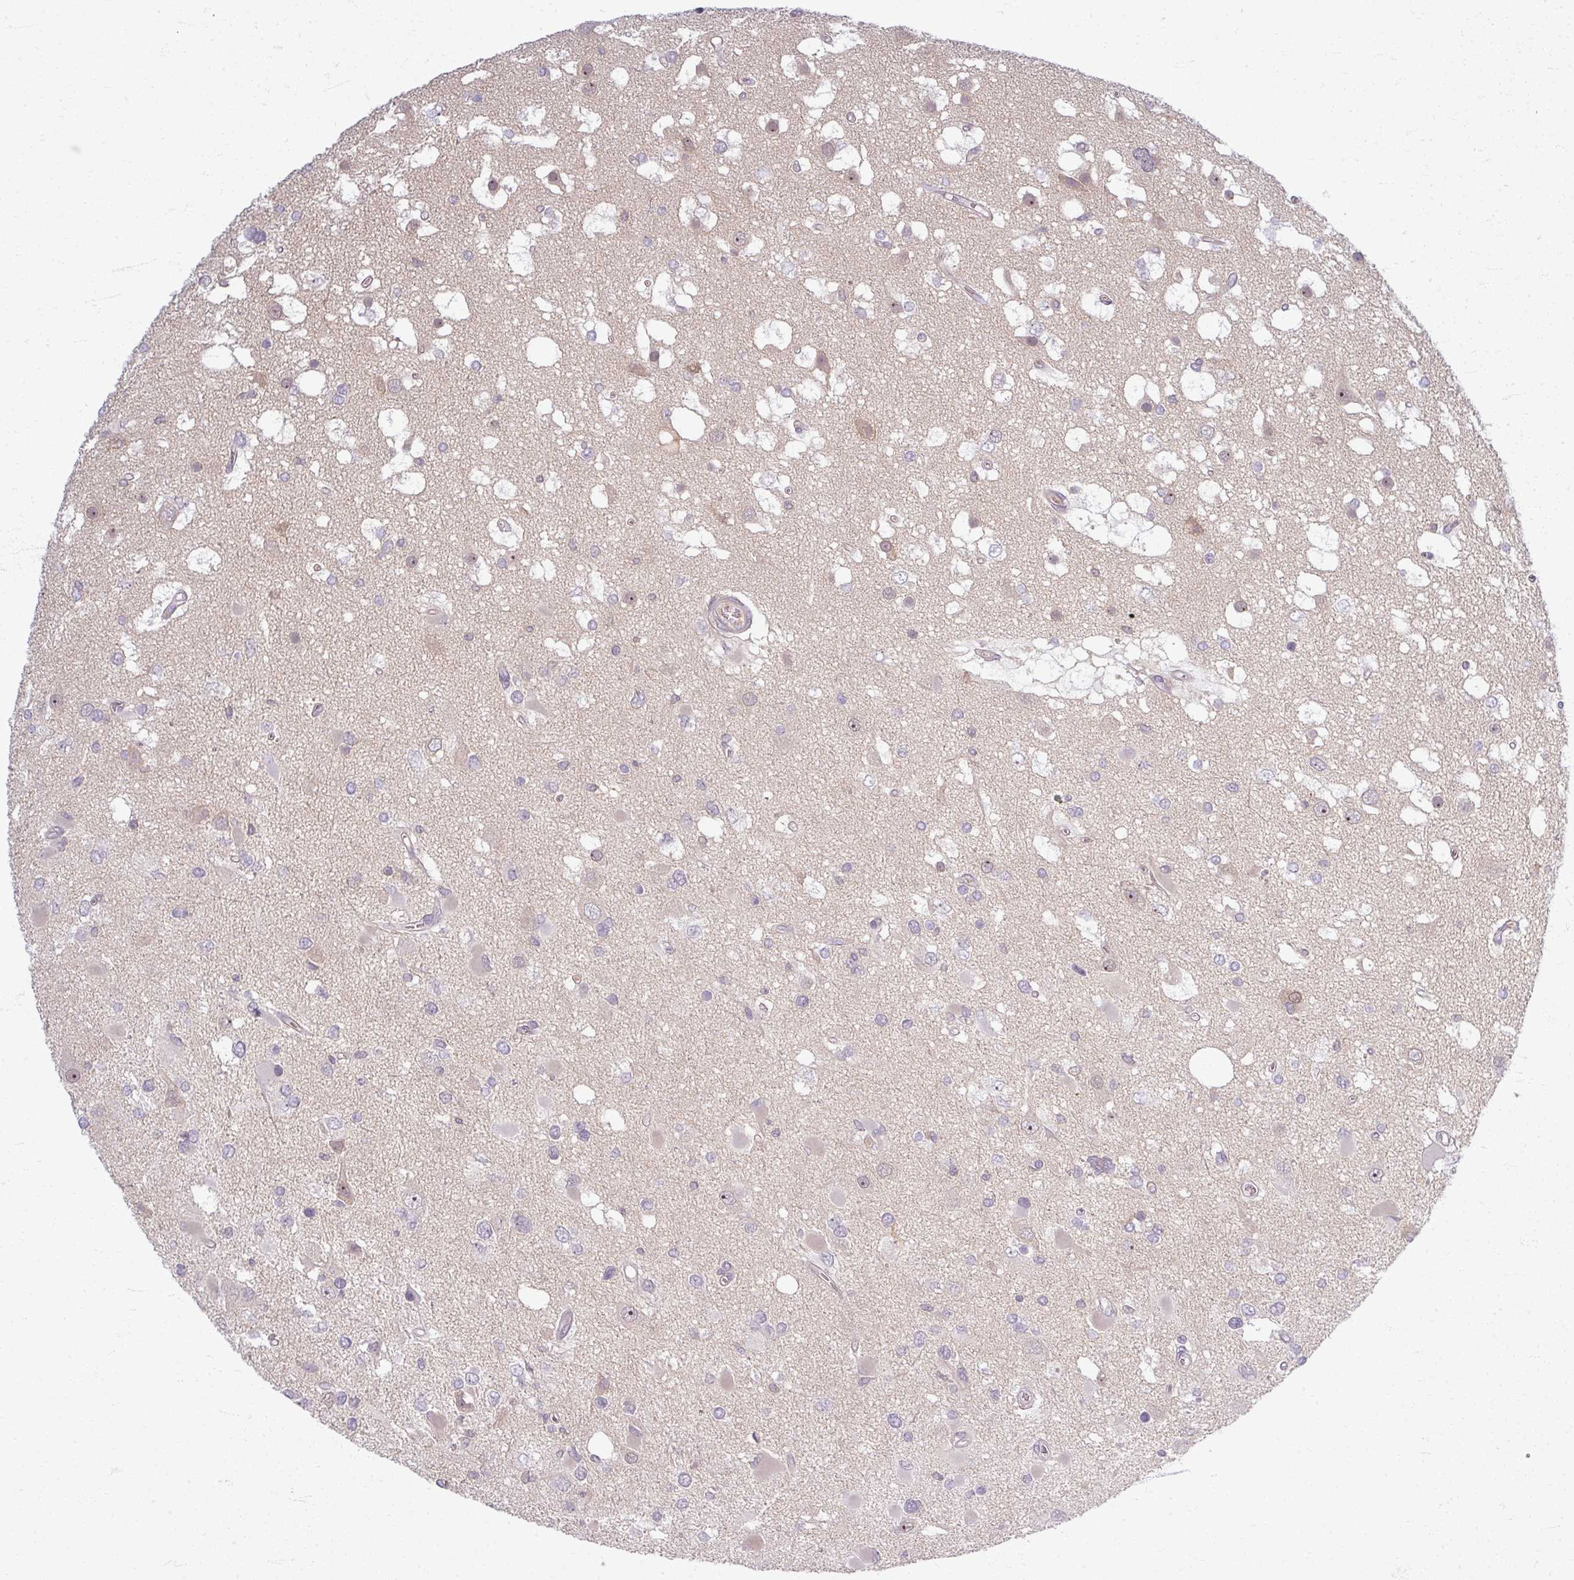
{"staining": {"intensity": "negative", "quantity": "none", "location": "none"}, "tissue": "glioma", "cell_type": "Tumor cells", "image_type": "cancer", "snomed": [{"axis": "morphology", "description": "Glioma, malignant, High grade"}, {"axis": "topography", "description": "Brain"}], "caption": "High magnification brightfield microscopy of malignant glioma (high-grade) stained with DAB (brown) and counterstained with hematoxylin (blue): tumor cells show no significant staining. (DAB IHC with hematoxylin counter stain).", "gene": "TTLL7", "patient": {"sex": "male", "age": 53}}